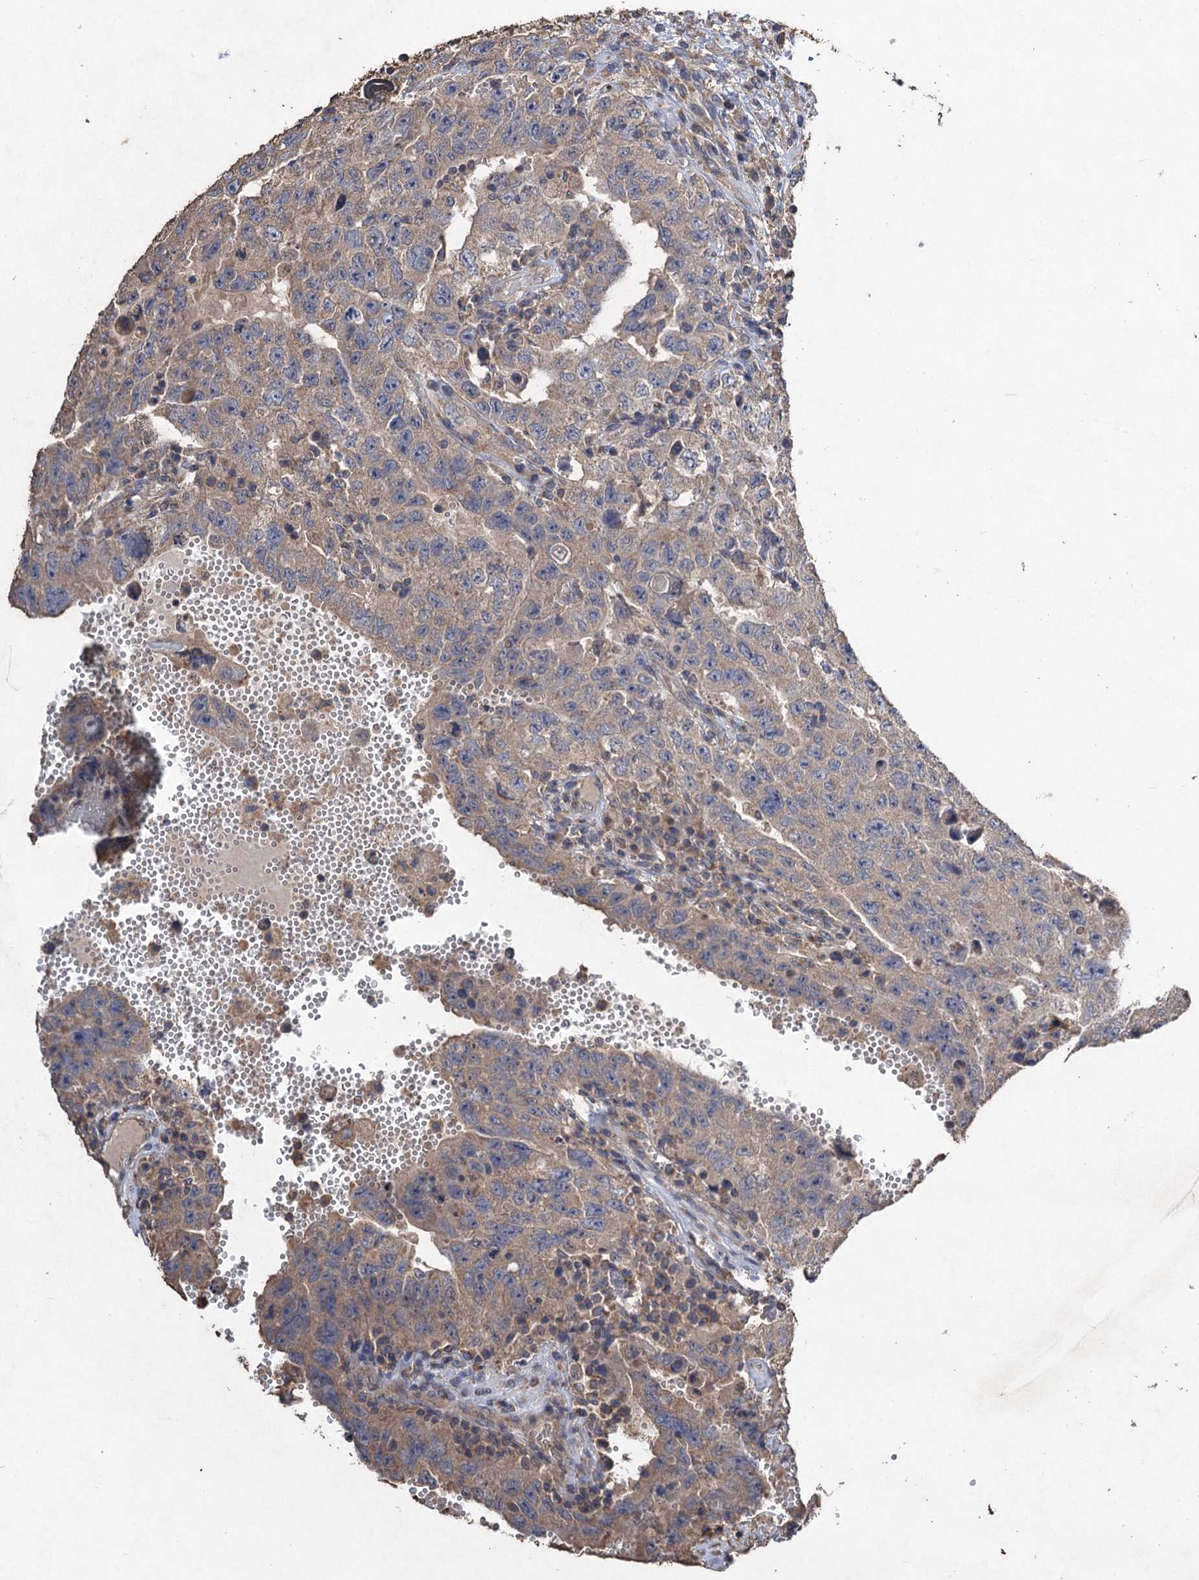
{"staining": {"intensity": "weak", "quantity": "25%-75%", "location": "cytoplasmic/membranous"}, "tissue": "testis cancer", "cell_type": "Tumor cells", "image_type": "cancer", "snomed": [{"axis": "morphology", "description": "Carcinoma, Embryonal, NOS"}, {"axis": "topography", "description": "Testis"}], "caption": "Testis embryonal carcinoma stained for a protein (brown) reveals weak cytoplasmic/membranous positive positivity in approximately 25%-75% of tumor cells.", "gene": "SCUBE3", "patient": {"sex": "male", "age": 26}}